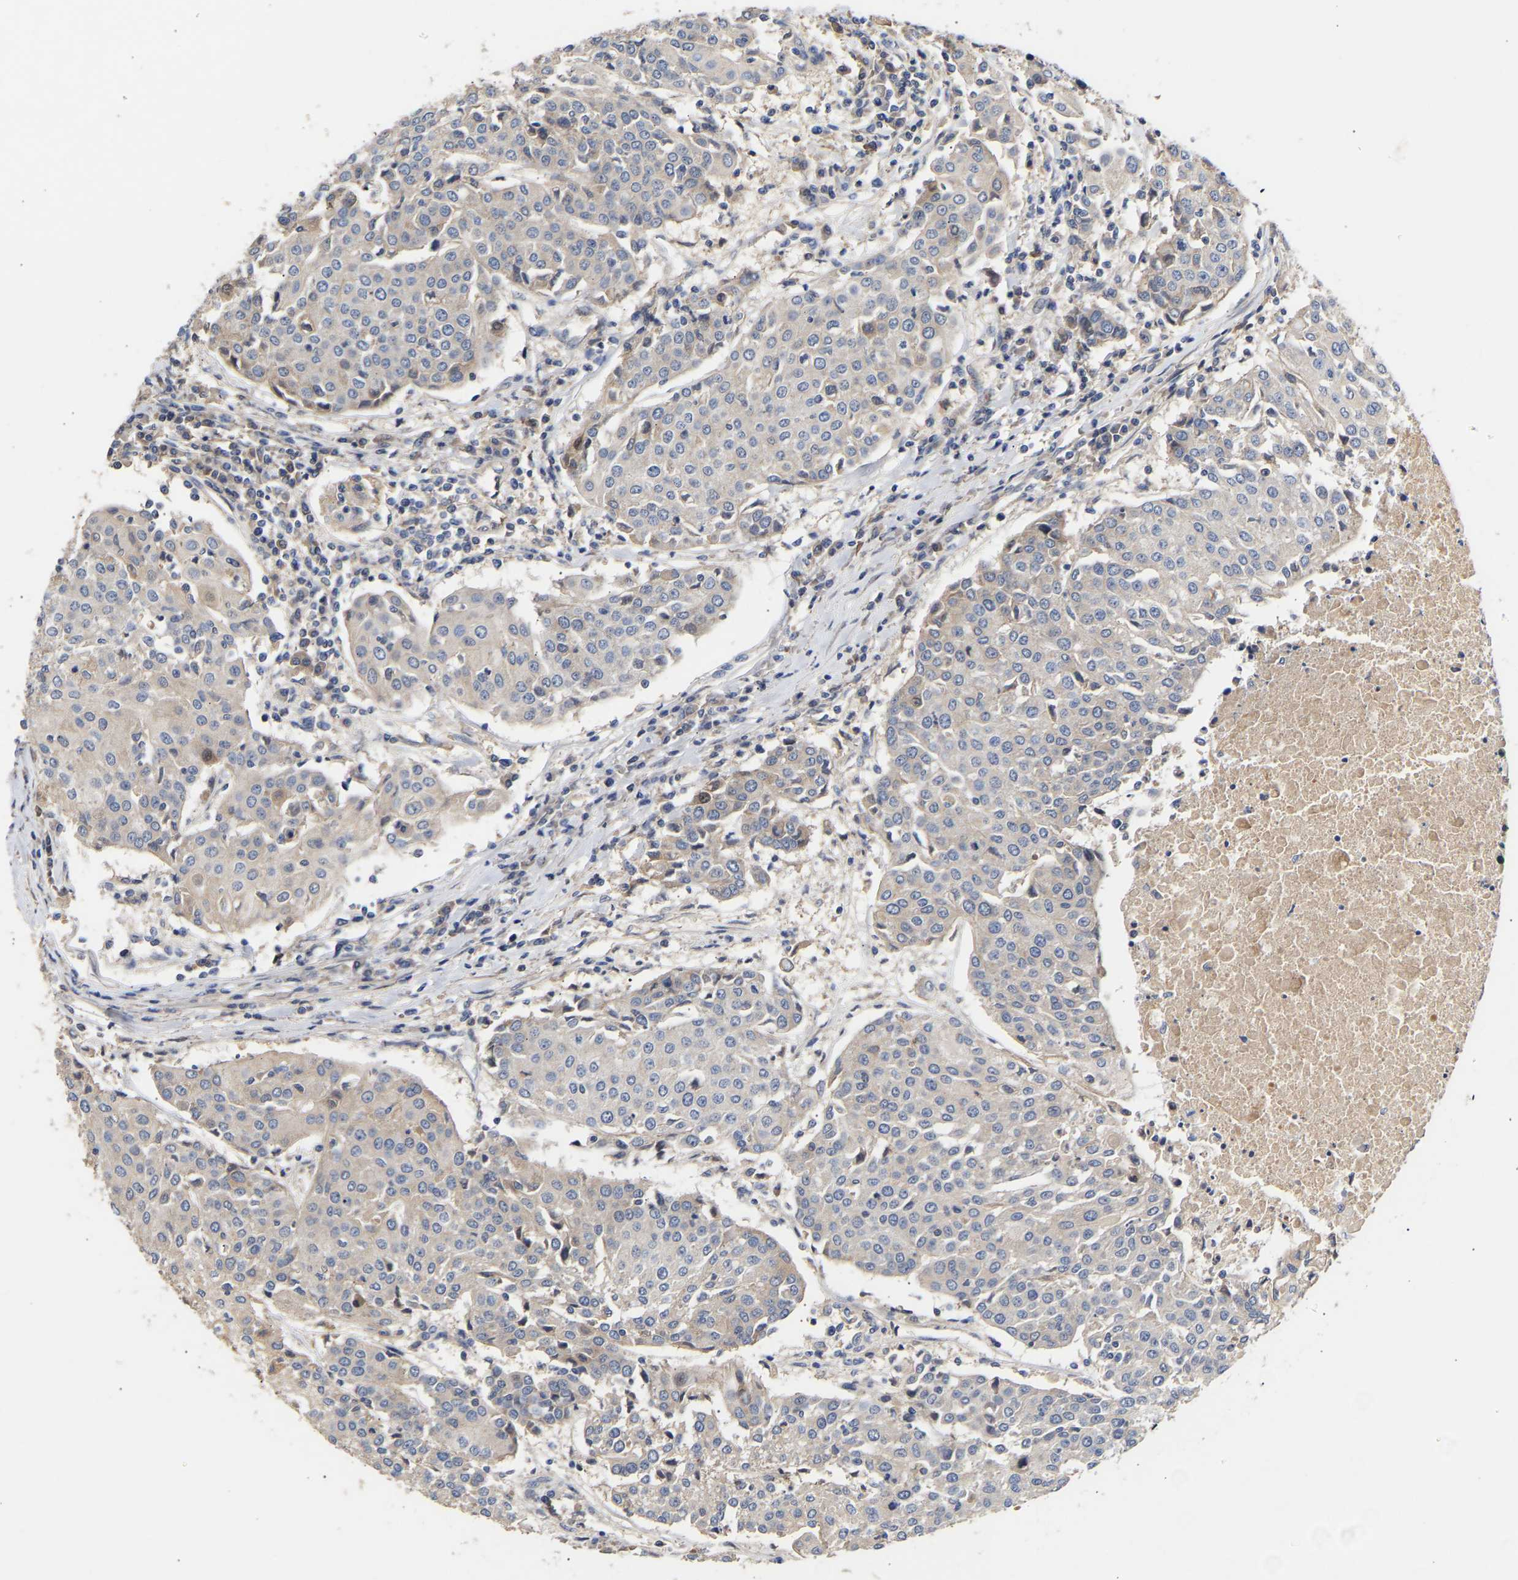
{"staining": {"intensity": "negative", "quantity": "none", "location": "none"}, "tissue": "urothelial cancer", "cell_type": "Tumor cells", "image_type": "cancer", "snomed": [{"axis": "morphology", "description": "Urothelial carcinoma, High grade"}, {"axis": "topography", "description": "Urinary bladder"}], "caption": "Tumor cells show no significant protein positivity in urothelial cancer.", "gene": "KASH5", "patient": {"sex": "female", "age": 85}}